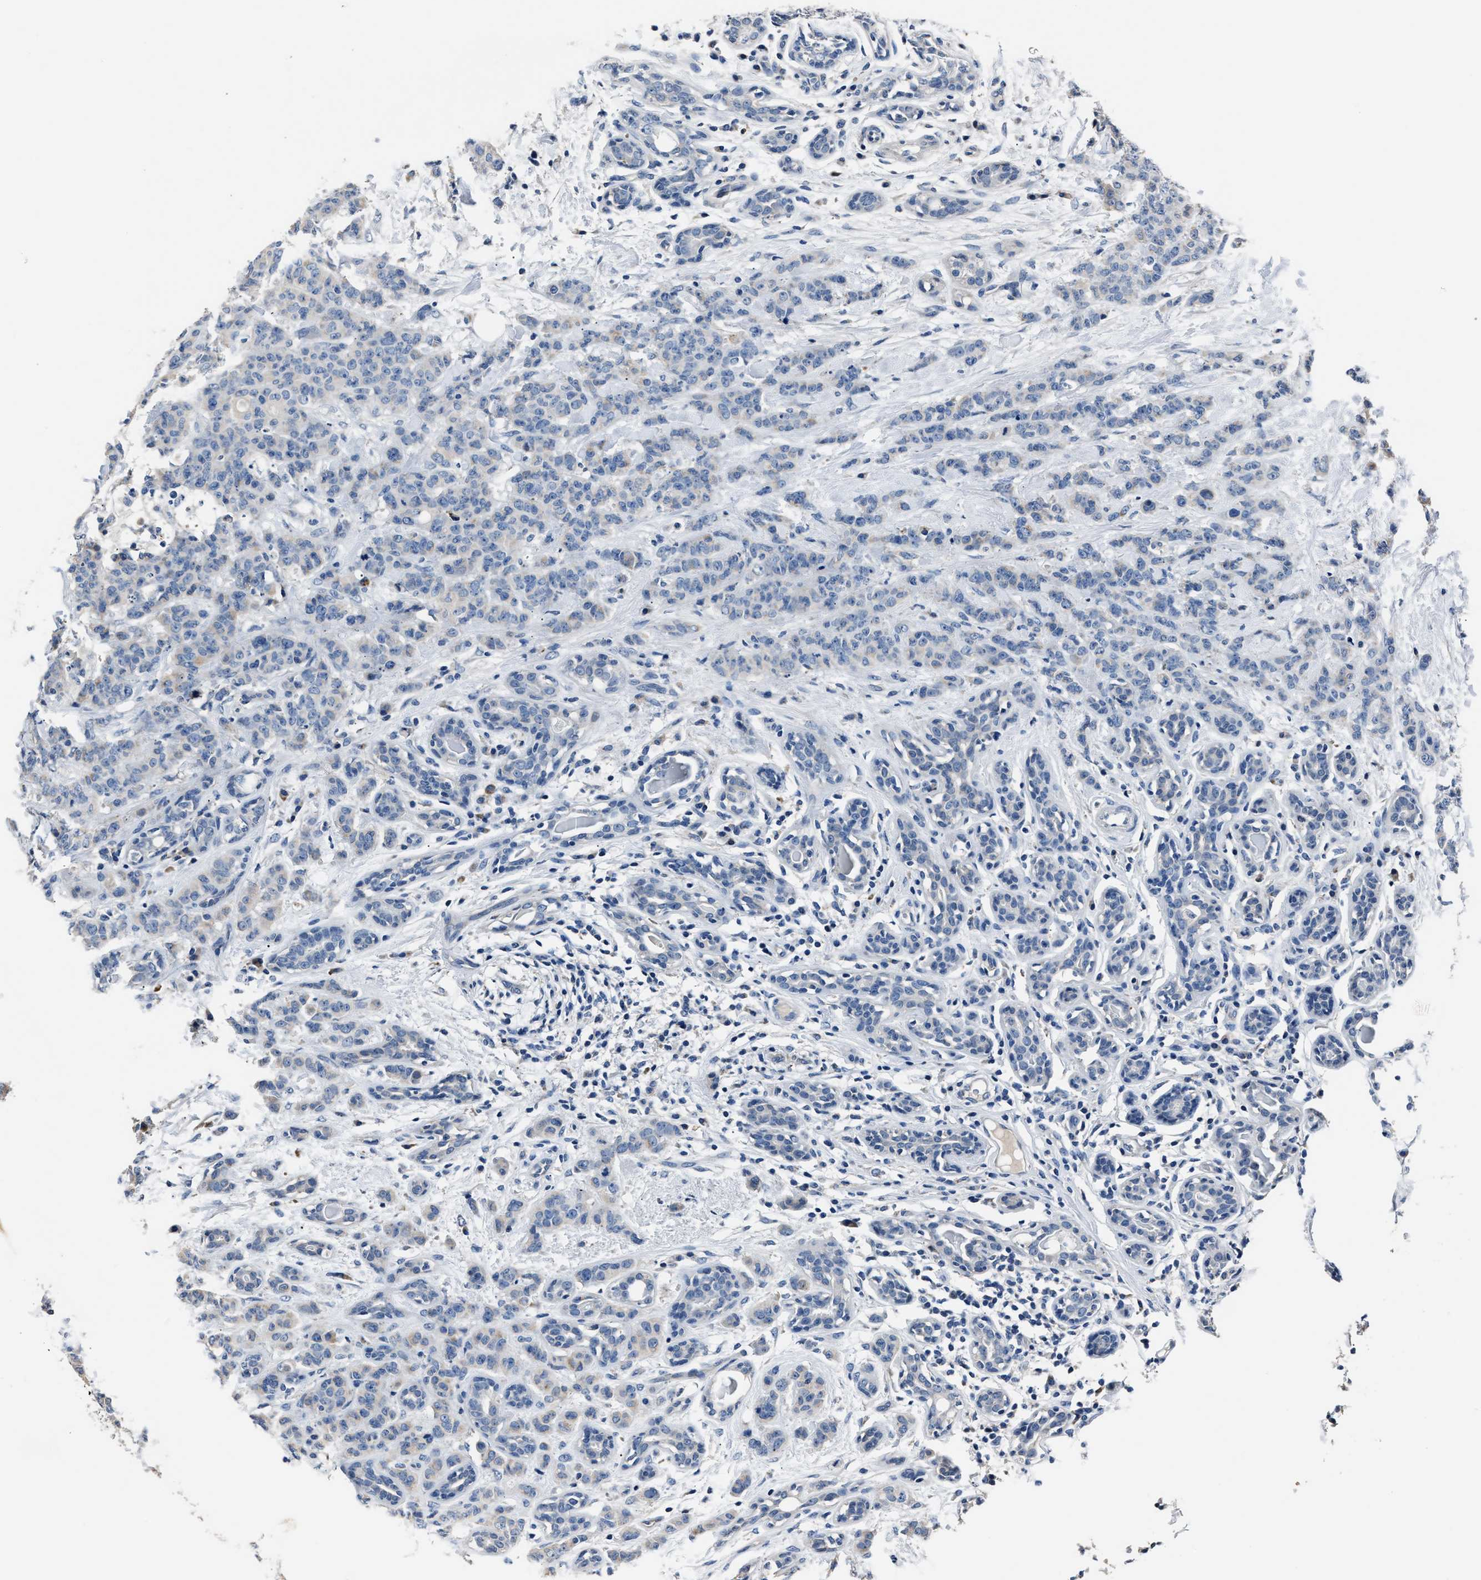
{"staining": {"intensity": "negative", "quantity": "none", "location": "none"}, "tissue": "breast cancer", "cell_type": "Tumor cells", "image_type": "cancer", "snomed": [{"axis": "morphology", "description": "Normal tissue, NOS"}, {"axis": "morphology", "description": "Duct carcinoma"}, {"axis": "topography", "description": "Breast"}], "caption": "Immunohistochemical staining of invasive ductal carcinoma (breast) reveals no significant staining in tumor cells. The staining was performed using DAB to visualize the protein expression in brown, while the nuclei were stained in blue with hematoxylin (Magnification: 20x).", "gene": "DNAJC24", "patient": {"sex": "female", "age": 40}}